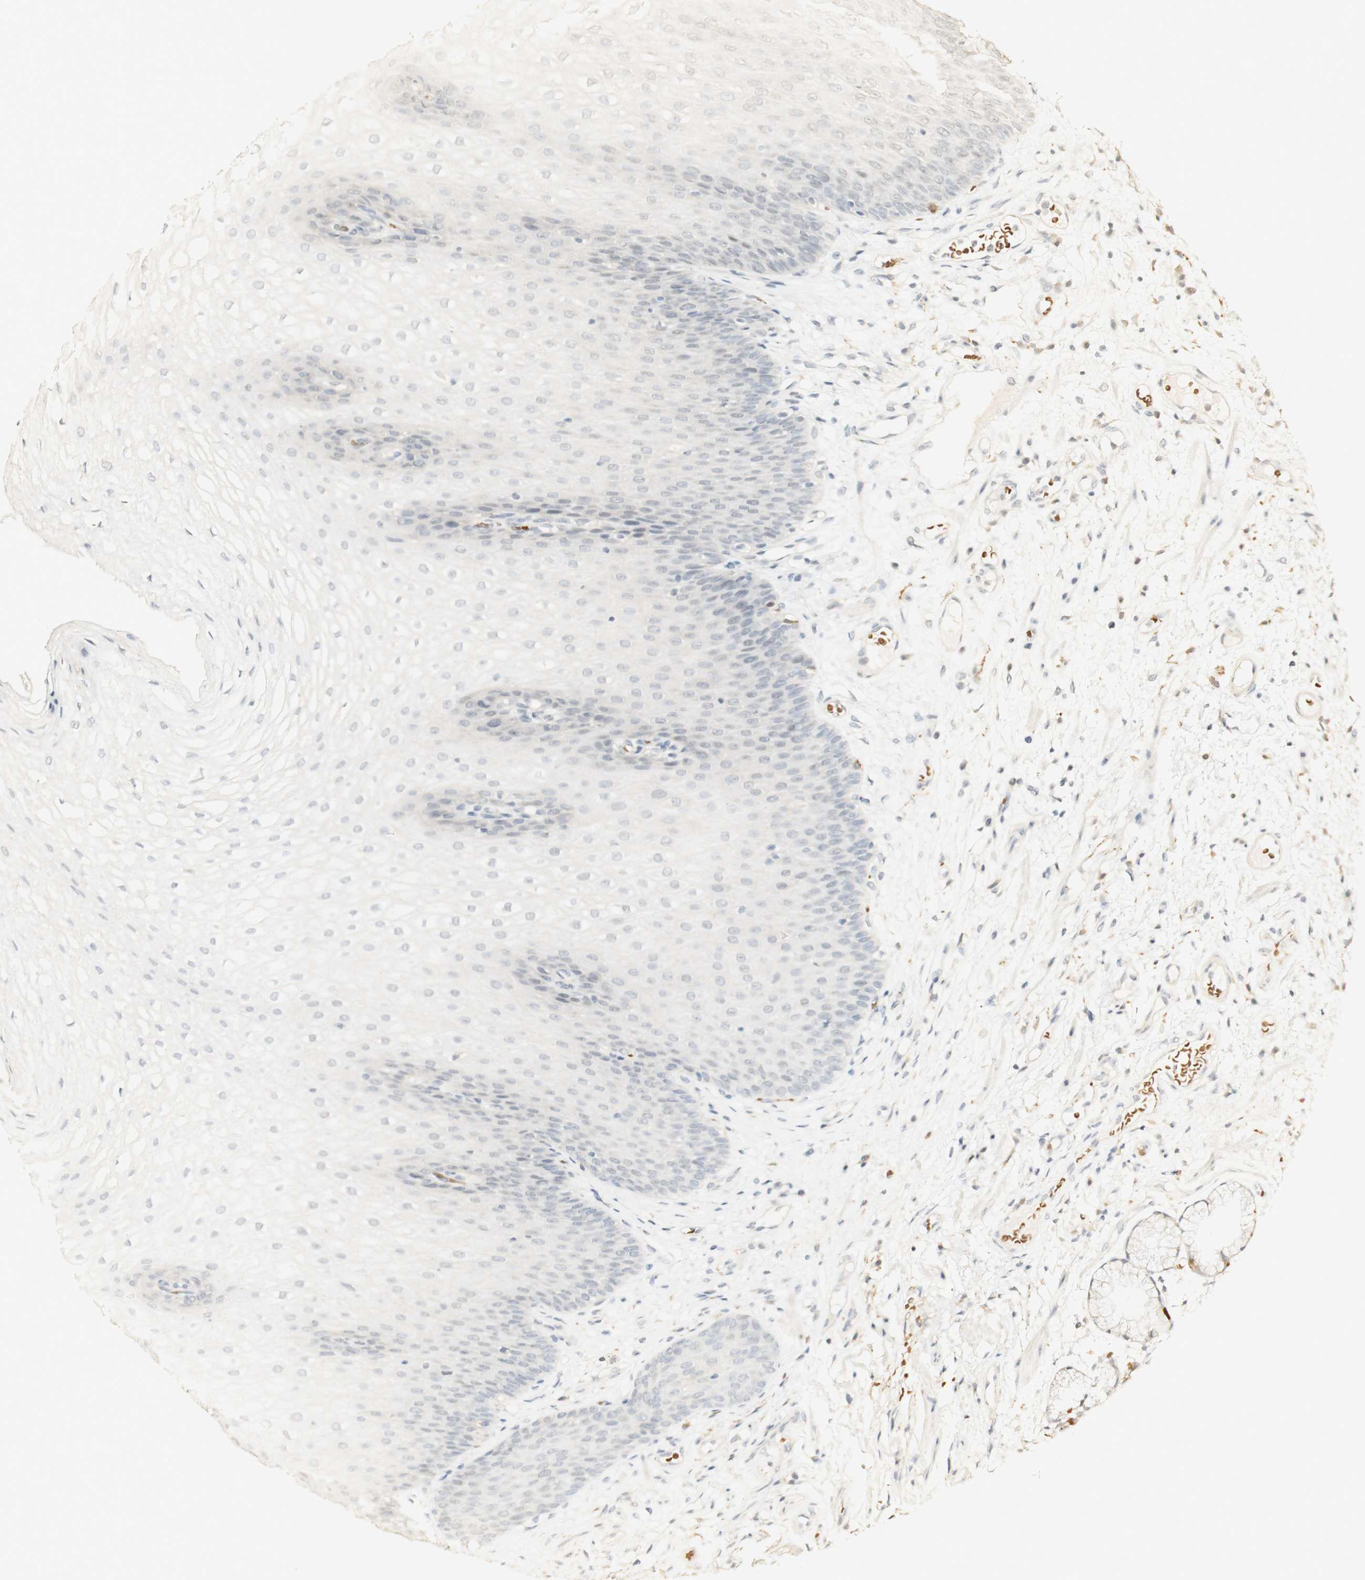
{"staining": {"intensity": "negative", "quantity": "none", "location": "none"}, "tissue": "stomach", "cell_type": "Glandular cells", "image_type": "normal", "snomed": [{"axis": "morphology", "description": "Normal tissue, NOS"}, {"axis": "topography", "description": "Stomach, upper"}], "caption": "High magnification brightfield microscopy of normal stomach stained with DAB (3,3'-diaminobenzidine) (brown) and counterstained with hematoxylin (blue): glandular cells show no significant positivity. (DAB (3,3'-diaminobenzidine) immunohistochemistry, high magnification).", "gene": "SYT7", "patient": {"sex": "male", "age": 72}}